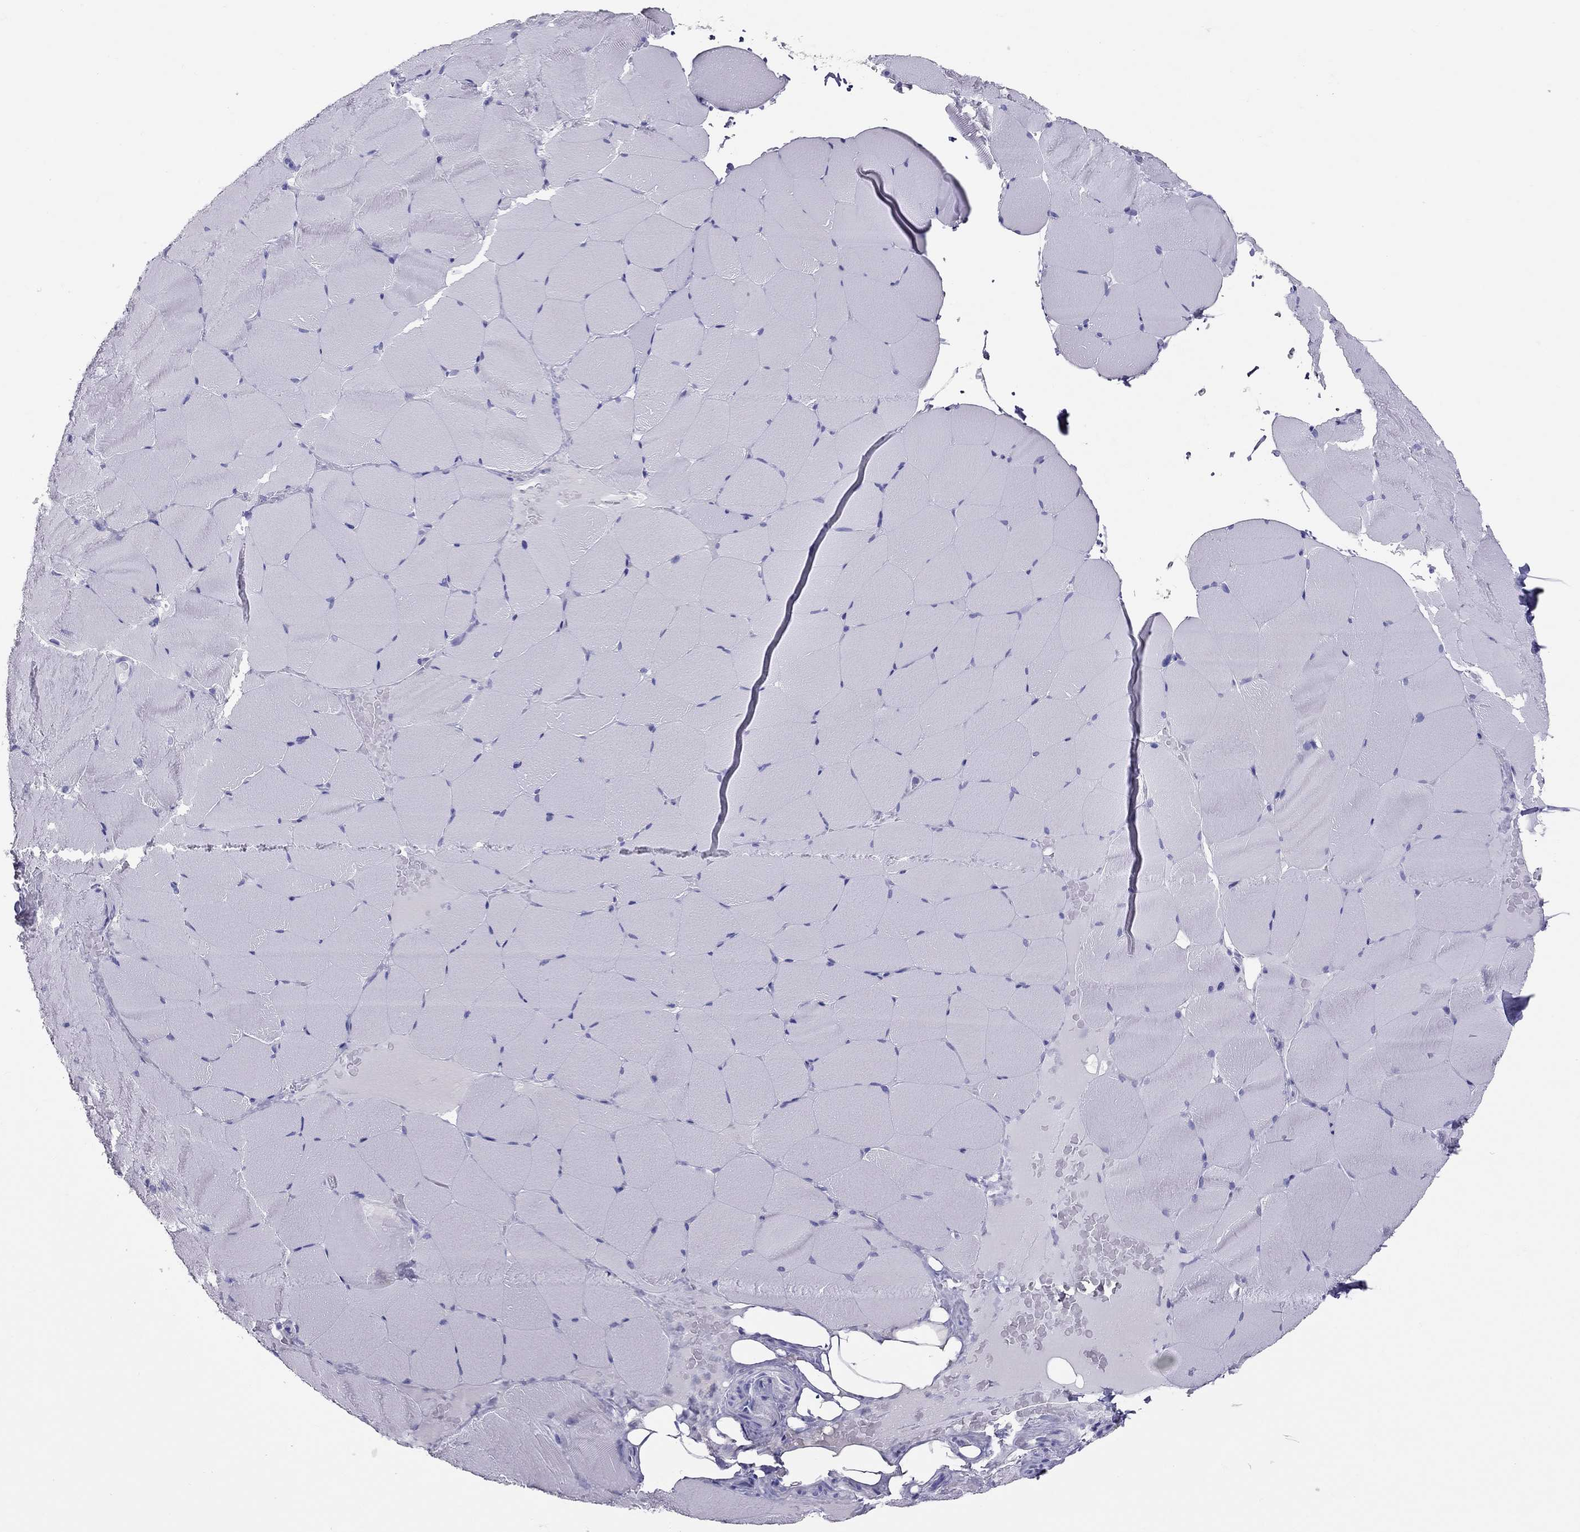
{"staining": {"intensity": "negative", "quantity": "none", "location": "none"}, "tissue": "skeletal muscle", "cell_type": "Myocytes", "image_type": "normal", "snomed": [{"axis": "morphology", "description": "Normal tissue, NOS"}, {"axis": "topography", "description": "Skeletal muscle"}], "caption": "An immunohistochemistry histopathology image of normal skeletal muscle is shown. There is no staining in myocytes of skeletal muscle. (Brightfield microscopy of DAB IHC at high magnification).", "gene": "PSMB11", "patient": {"sex": "female", "age": 37}}